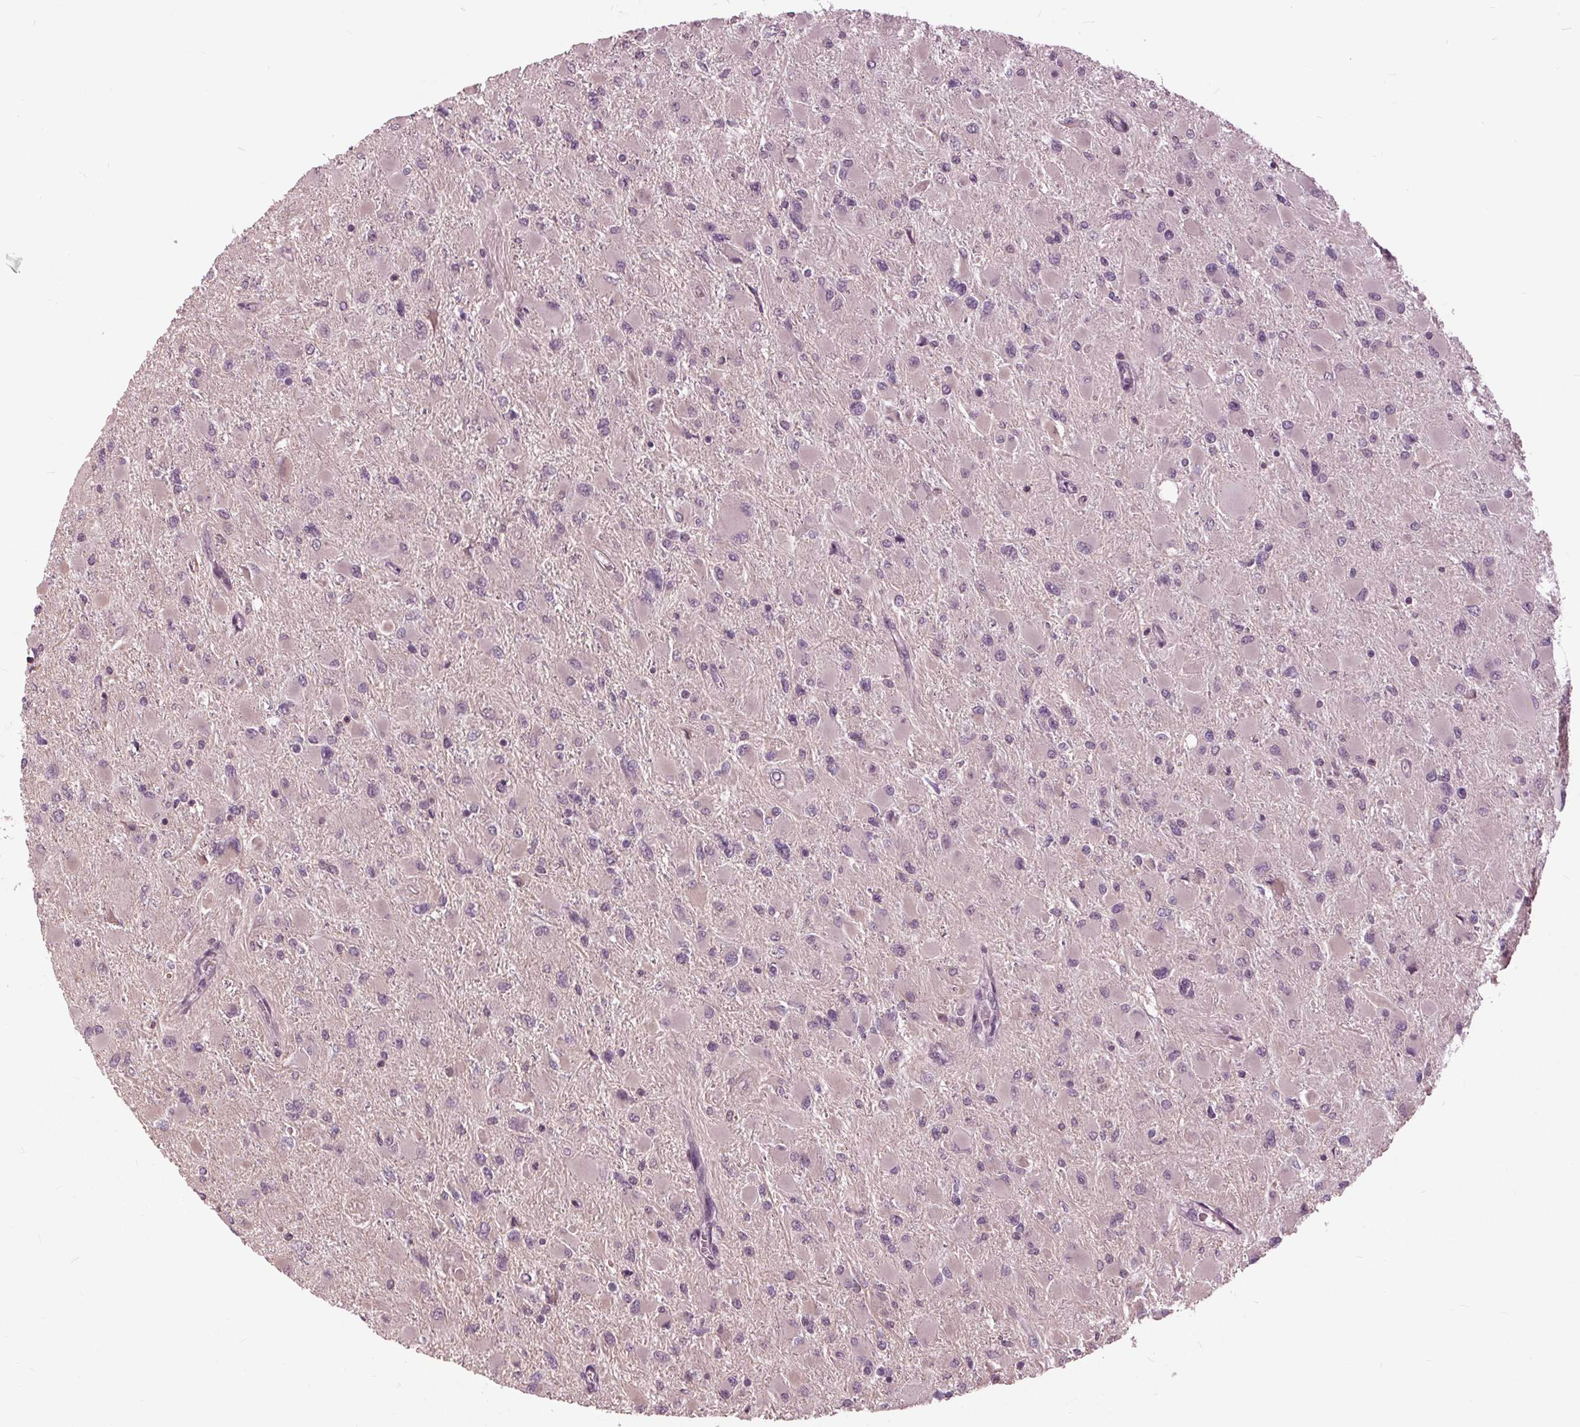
{"staining": {"intensity": "negative", "quantity": "none", "location": "none"}, "tissue": "glioma", "cell_type": "Tumor cells", "image_type": "cancer", "snomed": [{"axis": "morphology", "description": "Glioma, malignant, High grade"}, {"axis": "topography", "description": "Cerebral cortex"}], "caption": "IHC image of neoplastic tissue: human high-grade glioma (malignant) stained with DAB (3,3'-diaminobenzidine) demonstrates no significant protein expression in tumor cells.", "gene": "SIGLEC6", "patient": {"sex": "female", "age": 36}}